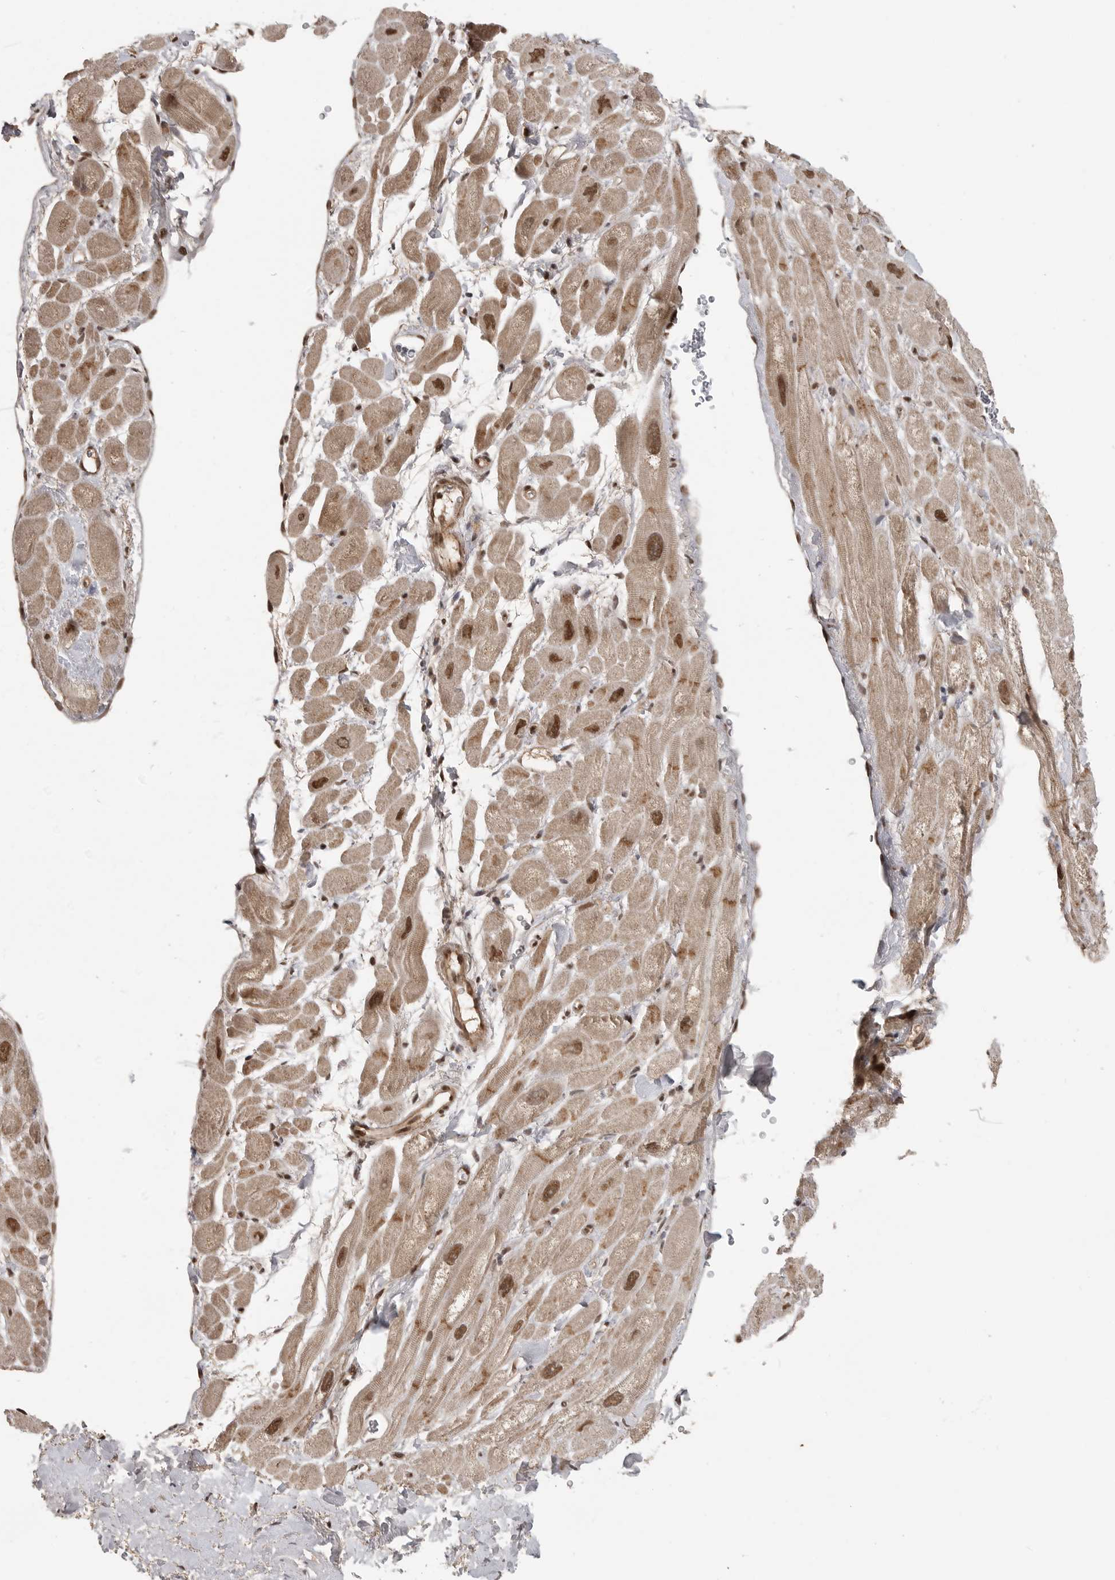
{"staining": {"intensity": "strong", "quantity": ">75%", "location": "cytoplasmic/membranous,nuclear"}, "tissue": "heart muscle", "cell_type": "Cardiomyocytes", "image_type": "normal", "snomed": [{"axis": "morphology", "description": "Normal tissue, NOS"}, {"axis": "topography", "description": "Heart"}], "caption": "DAB immunohistochemical staining of unremarkable human heart muscle reveals strong cytoplasmic/membranous,nuclear protein expression in approximately >75% of cardiomyocytes. The staining was performed using DAB to visualize the protein expression in brown, while the nuclei were stained in blue with hematoxylin (Magnification: 20x).", "gene": "CBLL1", "patient": {"sex": "male", "age": 49}}